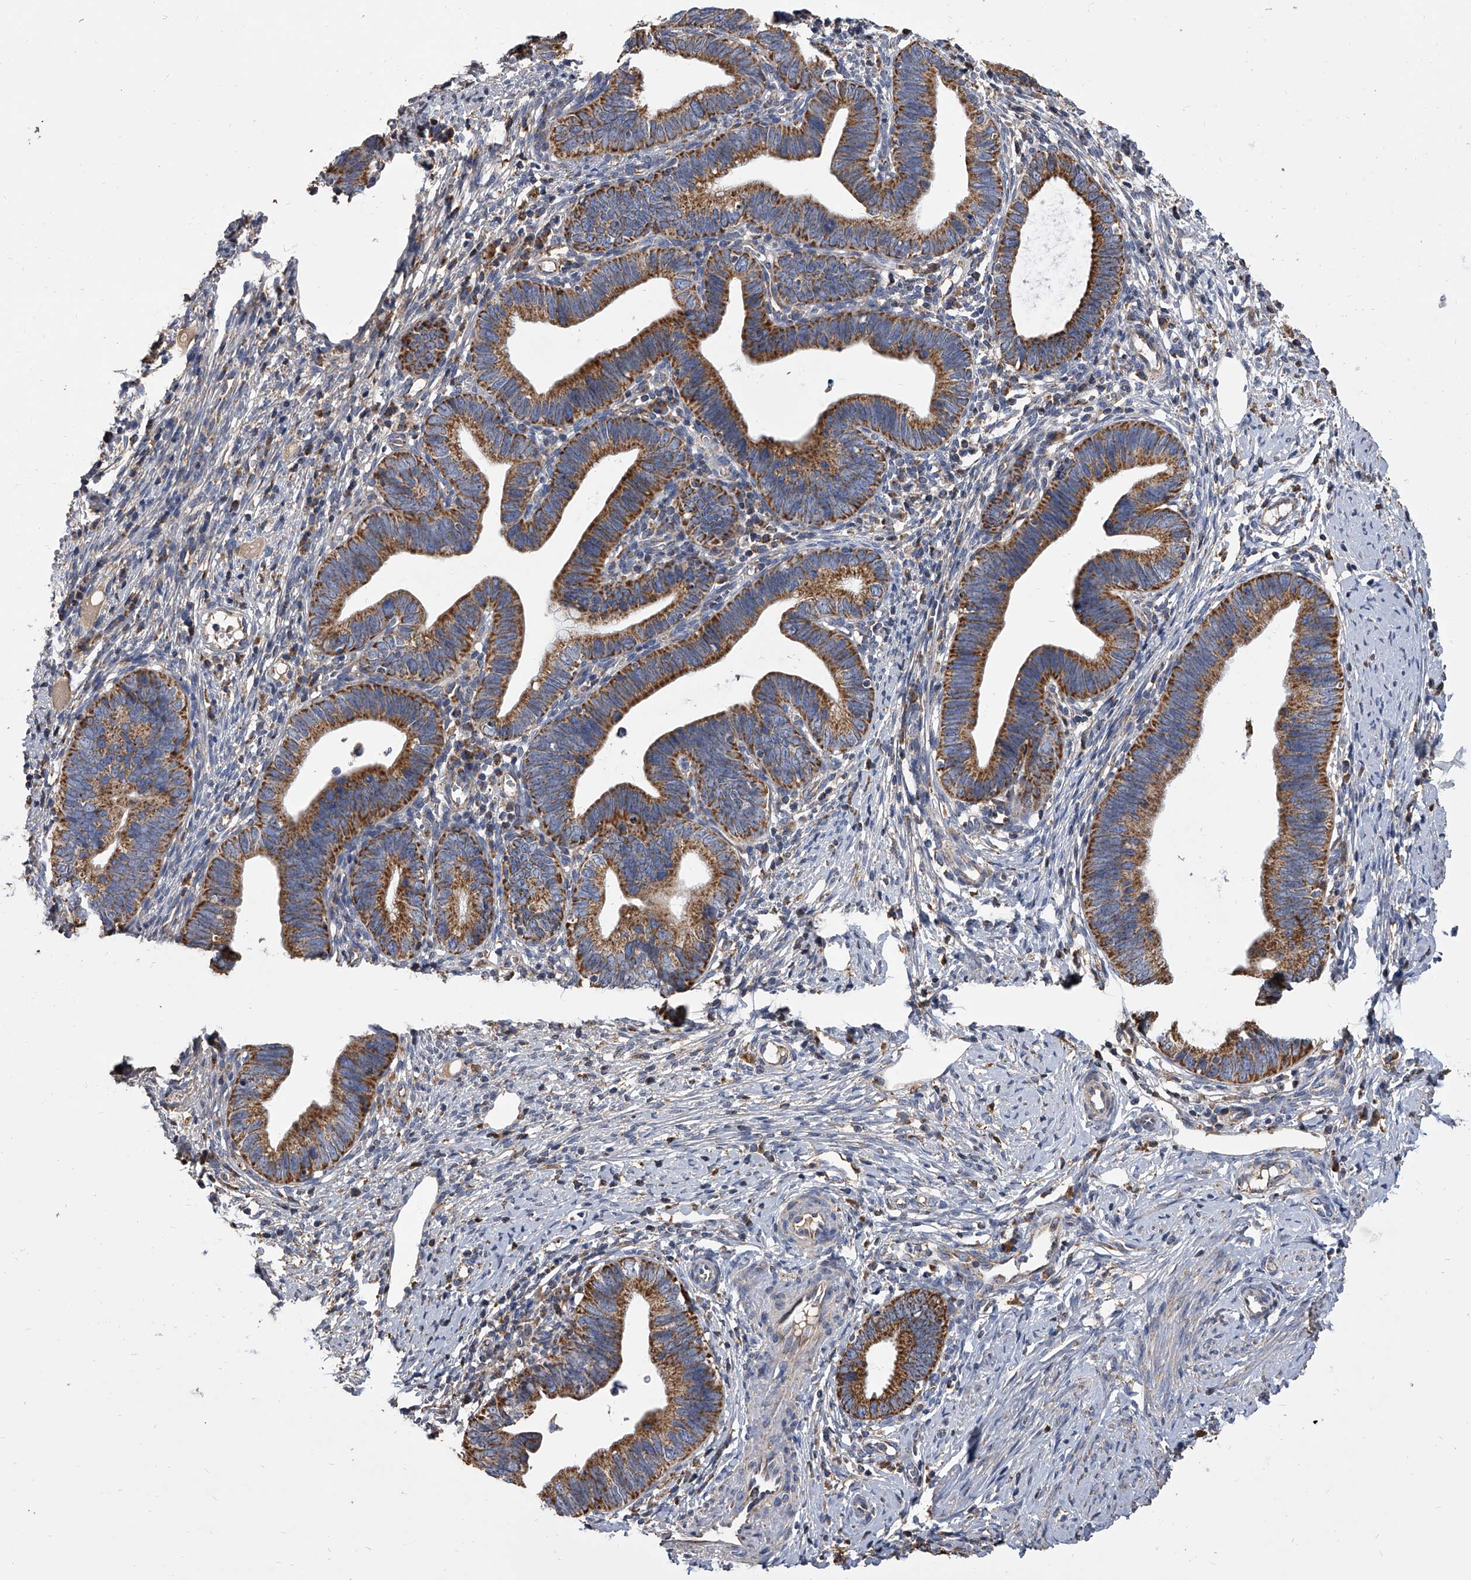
{"staining": {"intensity": "strong", "quantity": ">75%", "location": "cytoplasmic/membranous"}, "tissue": "cervical cancer", "cell_type": "Tumor cells", "image_type": "cancer", "snomed": [{"axis": "morphology", "description": "Adenocarcinoma, NOS"}, {"axis": "topography", "description": "Cervix"}], "caption": "IHC image of neoplastic tissue: adenocarcinoma (cervical) stained using immunohistochemistry demonstrates high levels of strong protein expression localized specifically in the cytoplasmic/membranous of tumor cells, appearing as a cytoplasmic/membranous brown color.", "gene": "MRPL28", "patient": {"sex": "female", "age": 36}}